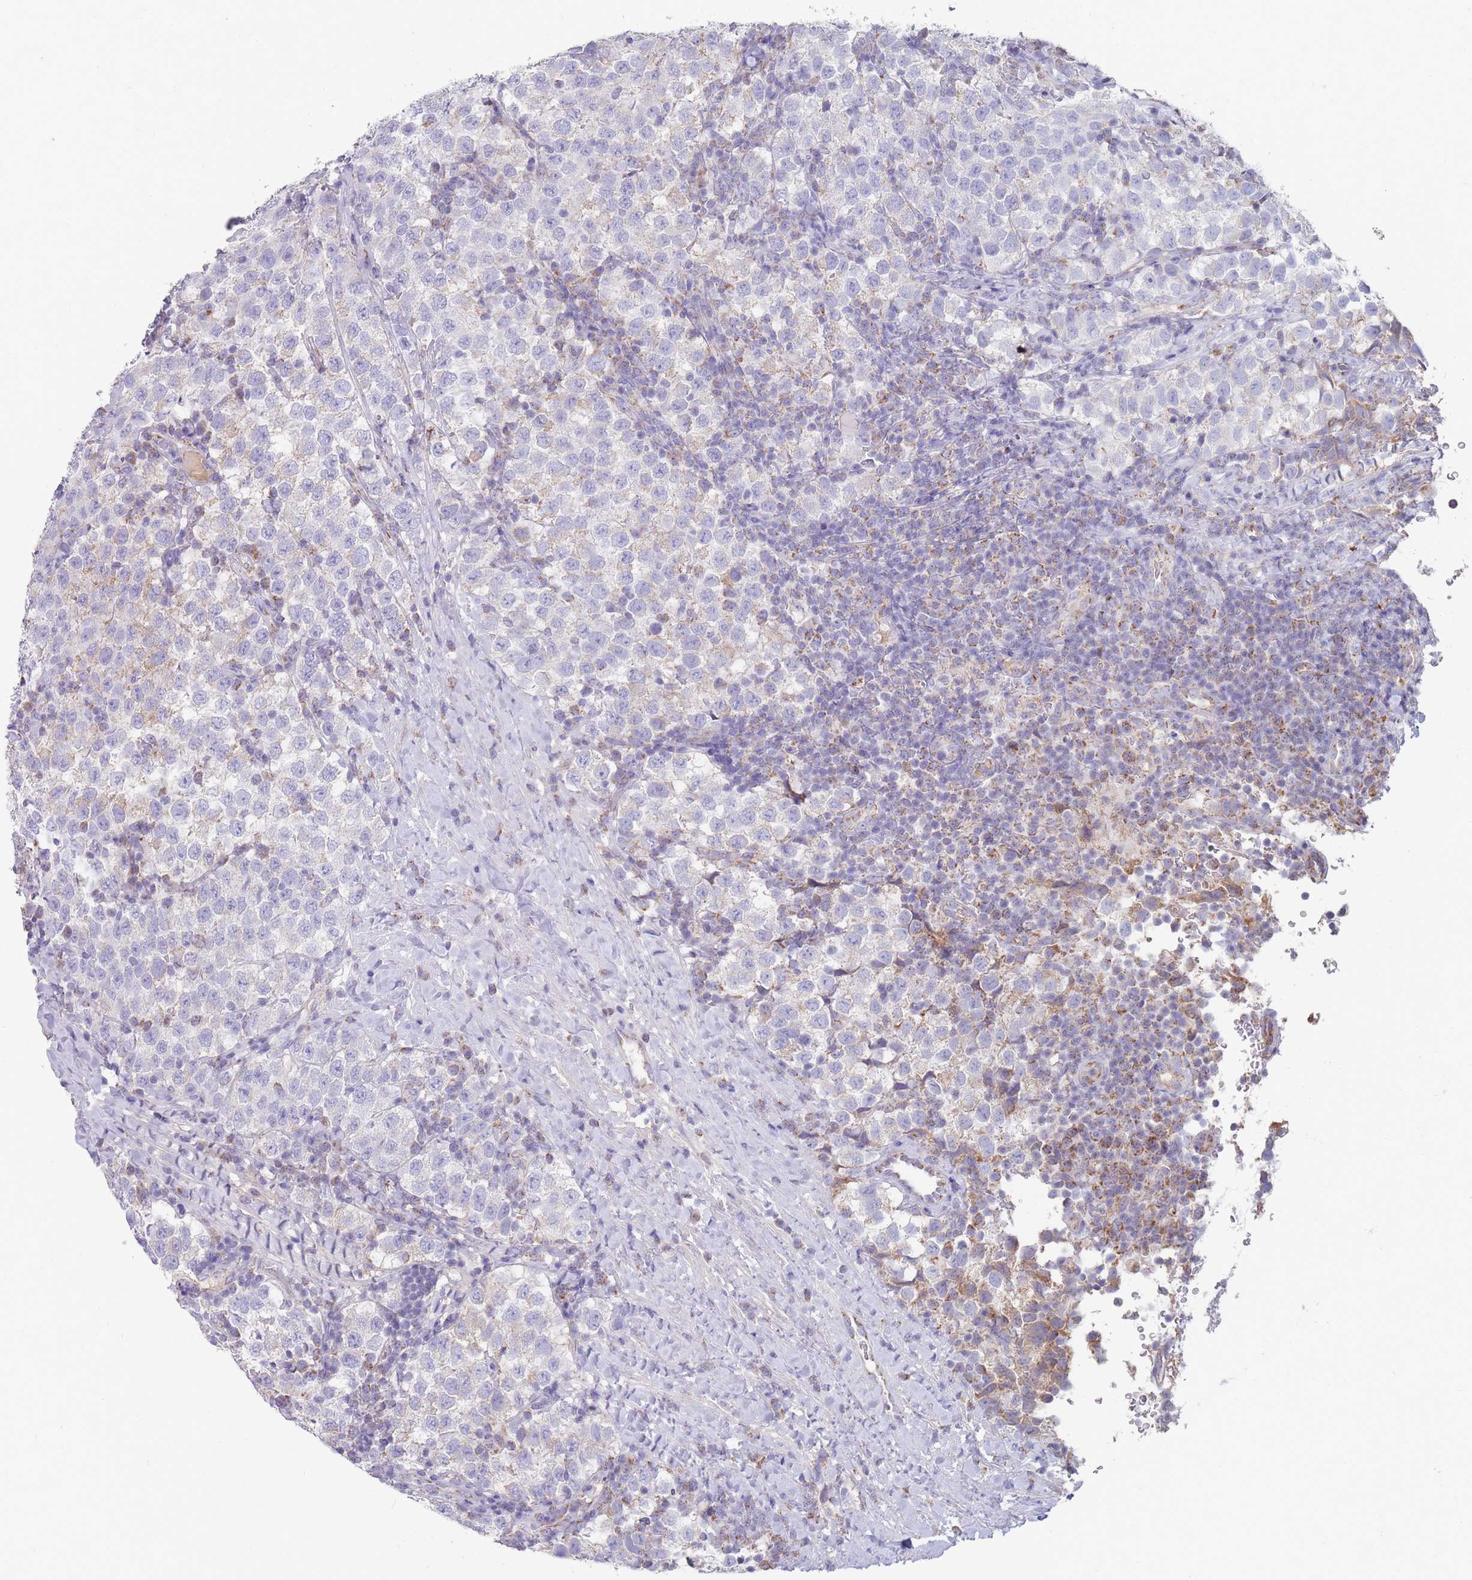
{"staining": {"intensity": "weak", "quantity": "<25%", "location": "cytoplasmic/membranous"}, "tissue": "testis cancer", "cell_type": "Tumor cells", "image_type": "cancer", "snomed": [{"axis": "morphology", "description": "Seminoma, NOS"}, {"axis": "topography", "description": "Testis"}], "caption": "Tumor cells are negative for brown protein staining in seminoma (testis).", "gene": "MRPS14", "patient": {"sex": "male", "age": 34}}